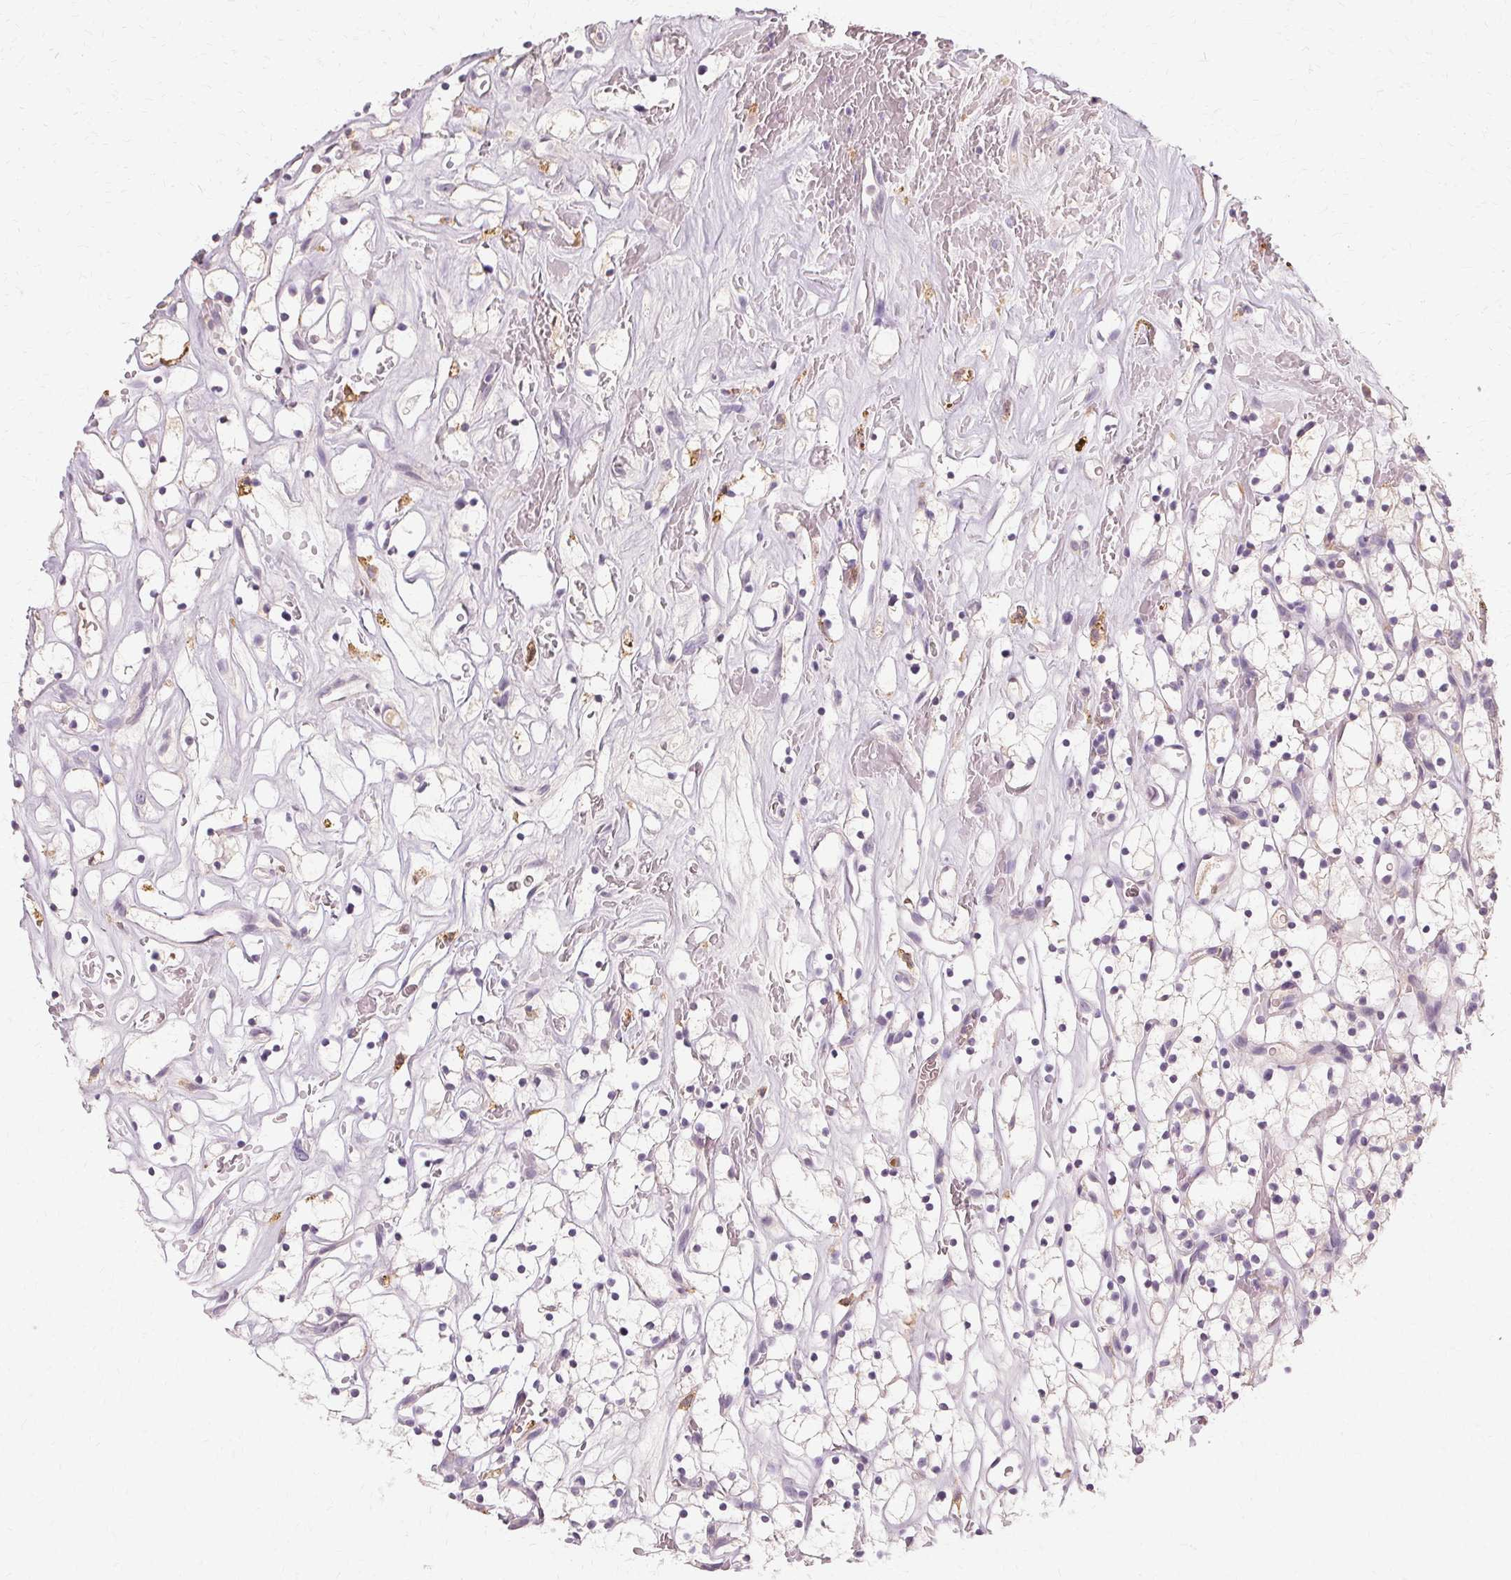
{"staining": {"intensity": "negative", "quantity": "none", "location": "none"}, "tissue": "renal cancer", "cell_type": "Tumor cells", "image_type": "cancer", "snomed": [{"axis": "morphology", "description": "Adenocarcinoma, NOS"}, {"axis": "topography", "description": "Kidney"}], "caption": "Tumor cells show no significant protein positivity in renal cancer.", "gene": "IFNGR1", "patient": {"sex": "female", "age": 64}}